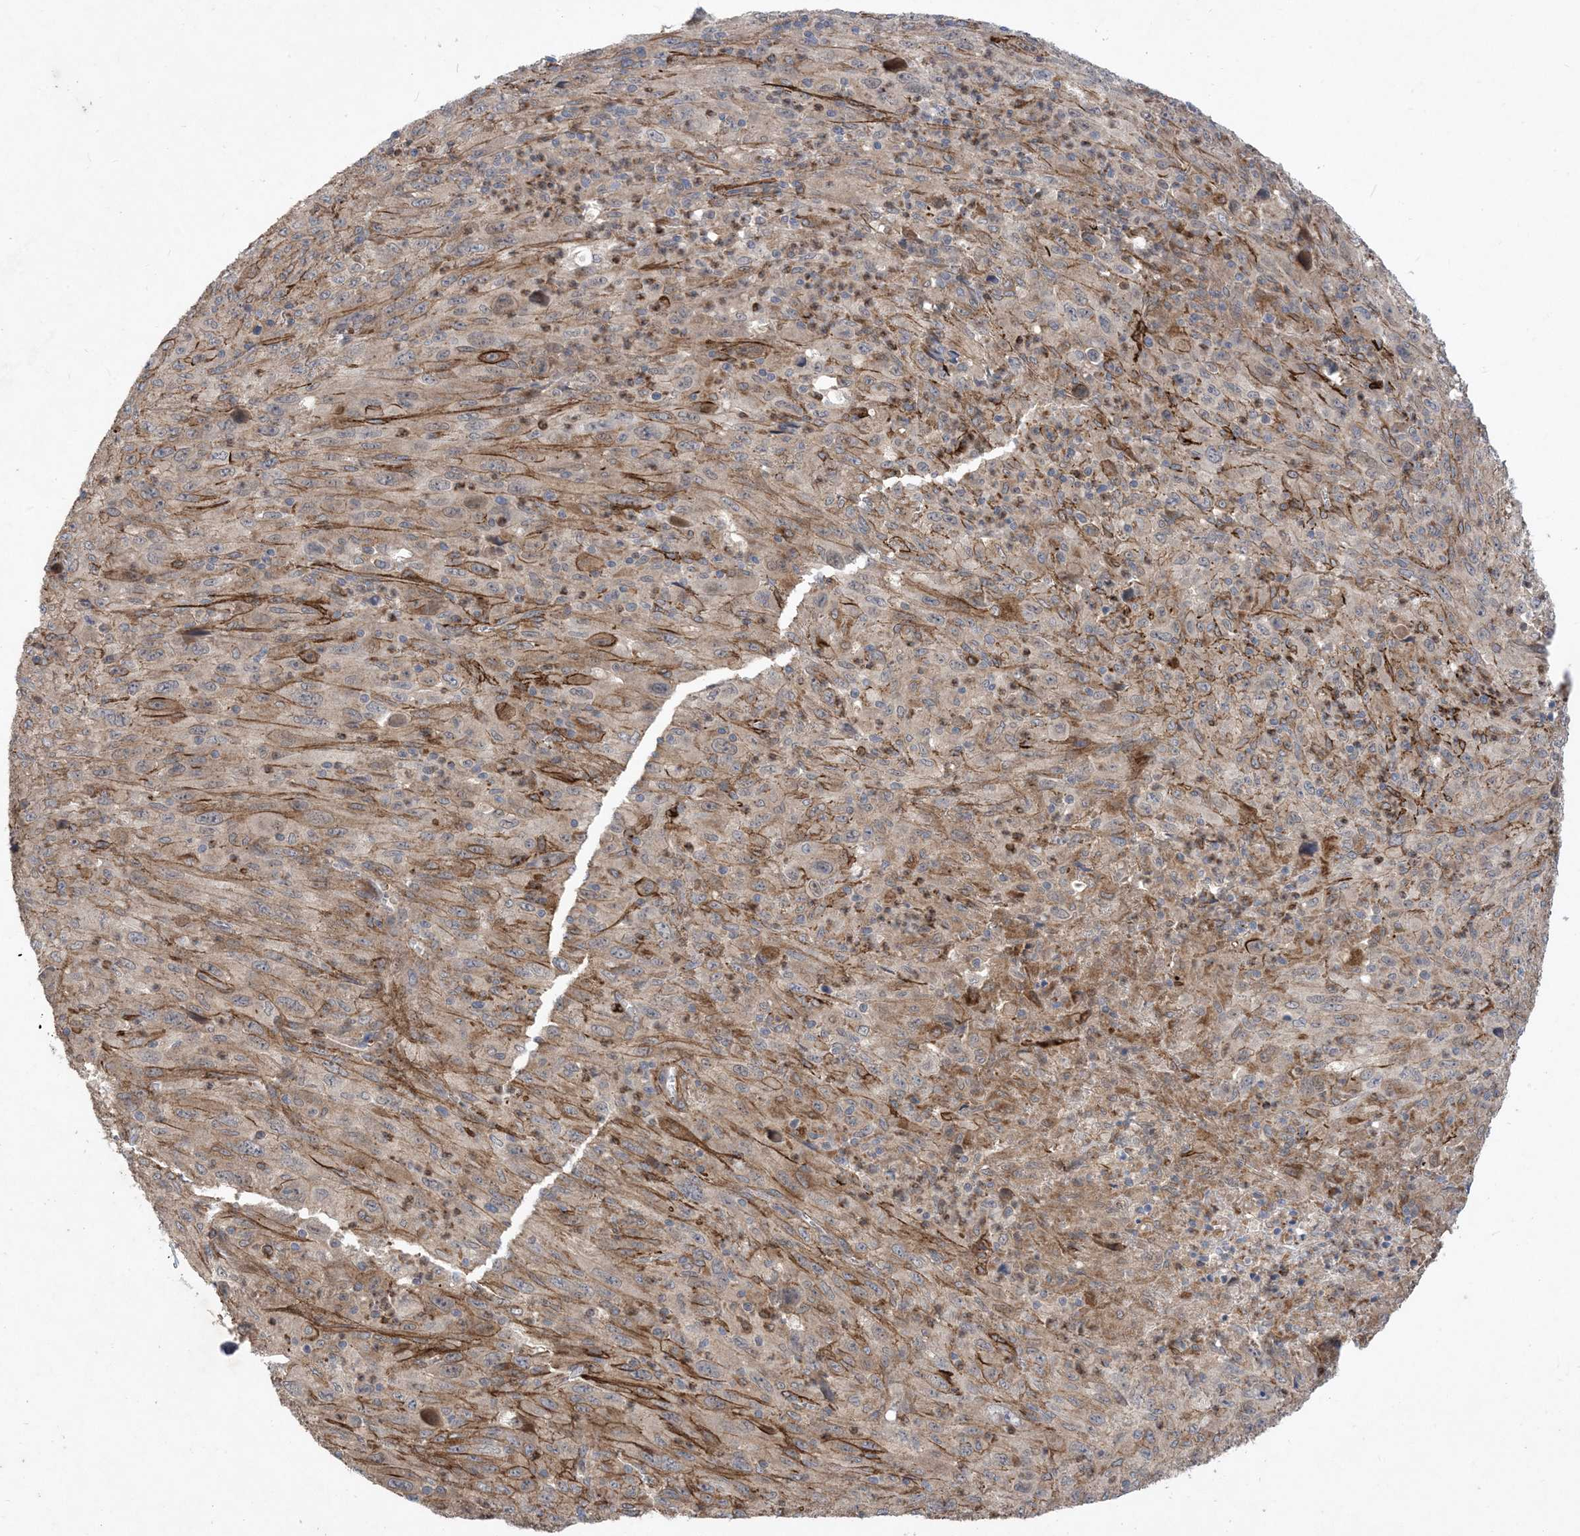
{"staining": {"intensity": "moderate", "quantity": ">75%", "location": "cytoplasmic/membranous"}, "tissue": "melanoma", "cell_type": "Tumor cells", "image_type": "cancer", "snomed": [{"axis": "morphology", "description": "Malignant melanoma, Metastatic site"}, {"axis": "topography", "description": "Skin"}], "caption": "Immunohistochemical staining of human malignant melanoma (metastatic site) exhibits moderate cytoplasmic/membranous protein staining in approximately >75% of tumor cells.", "gene": "MASP2", "patient": {"sex": "female", "age": 56}}